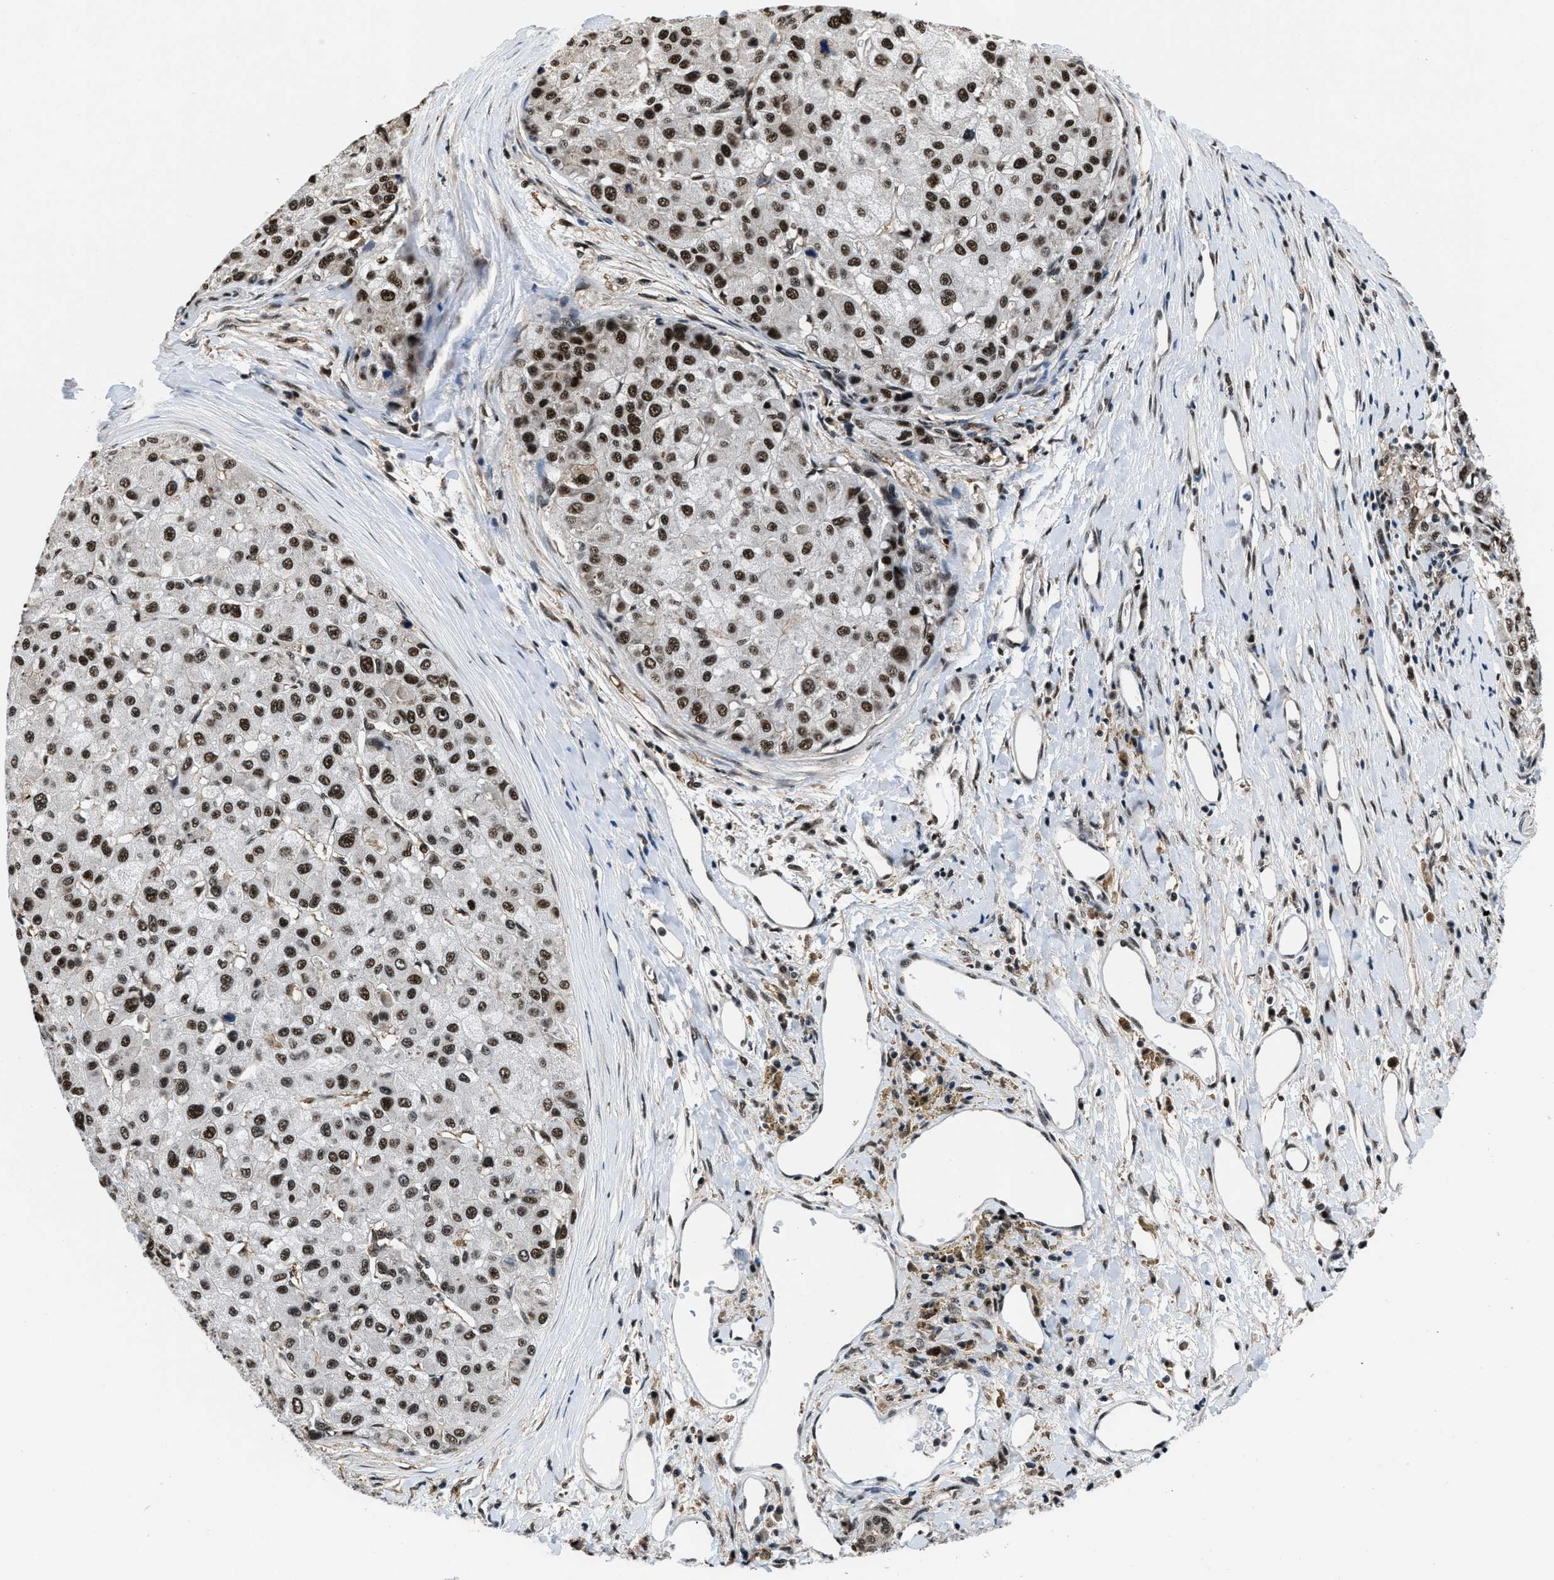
{"staining": {"intensity": "strong", "quantity": ">75%", "location": "nuclear"}, "tissue": "liver cancer", "cell_type": "Tumor cells", "image_type": "cancer", "snomed": [{"axis": "morphology", "description": "Carcinoma, Hepatocellular, NOS"}, {"axis": "topography", "description": "Liver"}], "caption": "Liver cancer tissue displays strong nuclear positivity in approximately >75% of tumor cells", "gene": "HNRNPH2", "patient": {"sex": "male", "age": 80}}